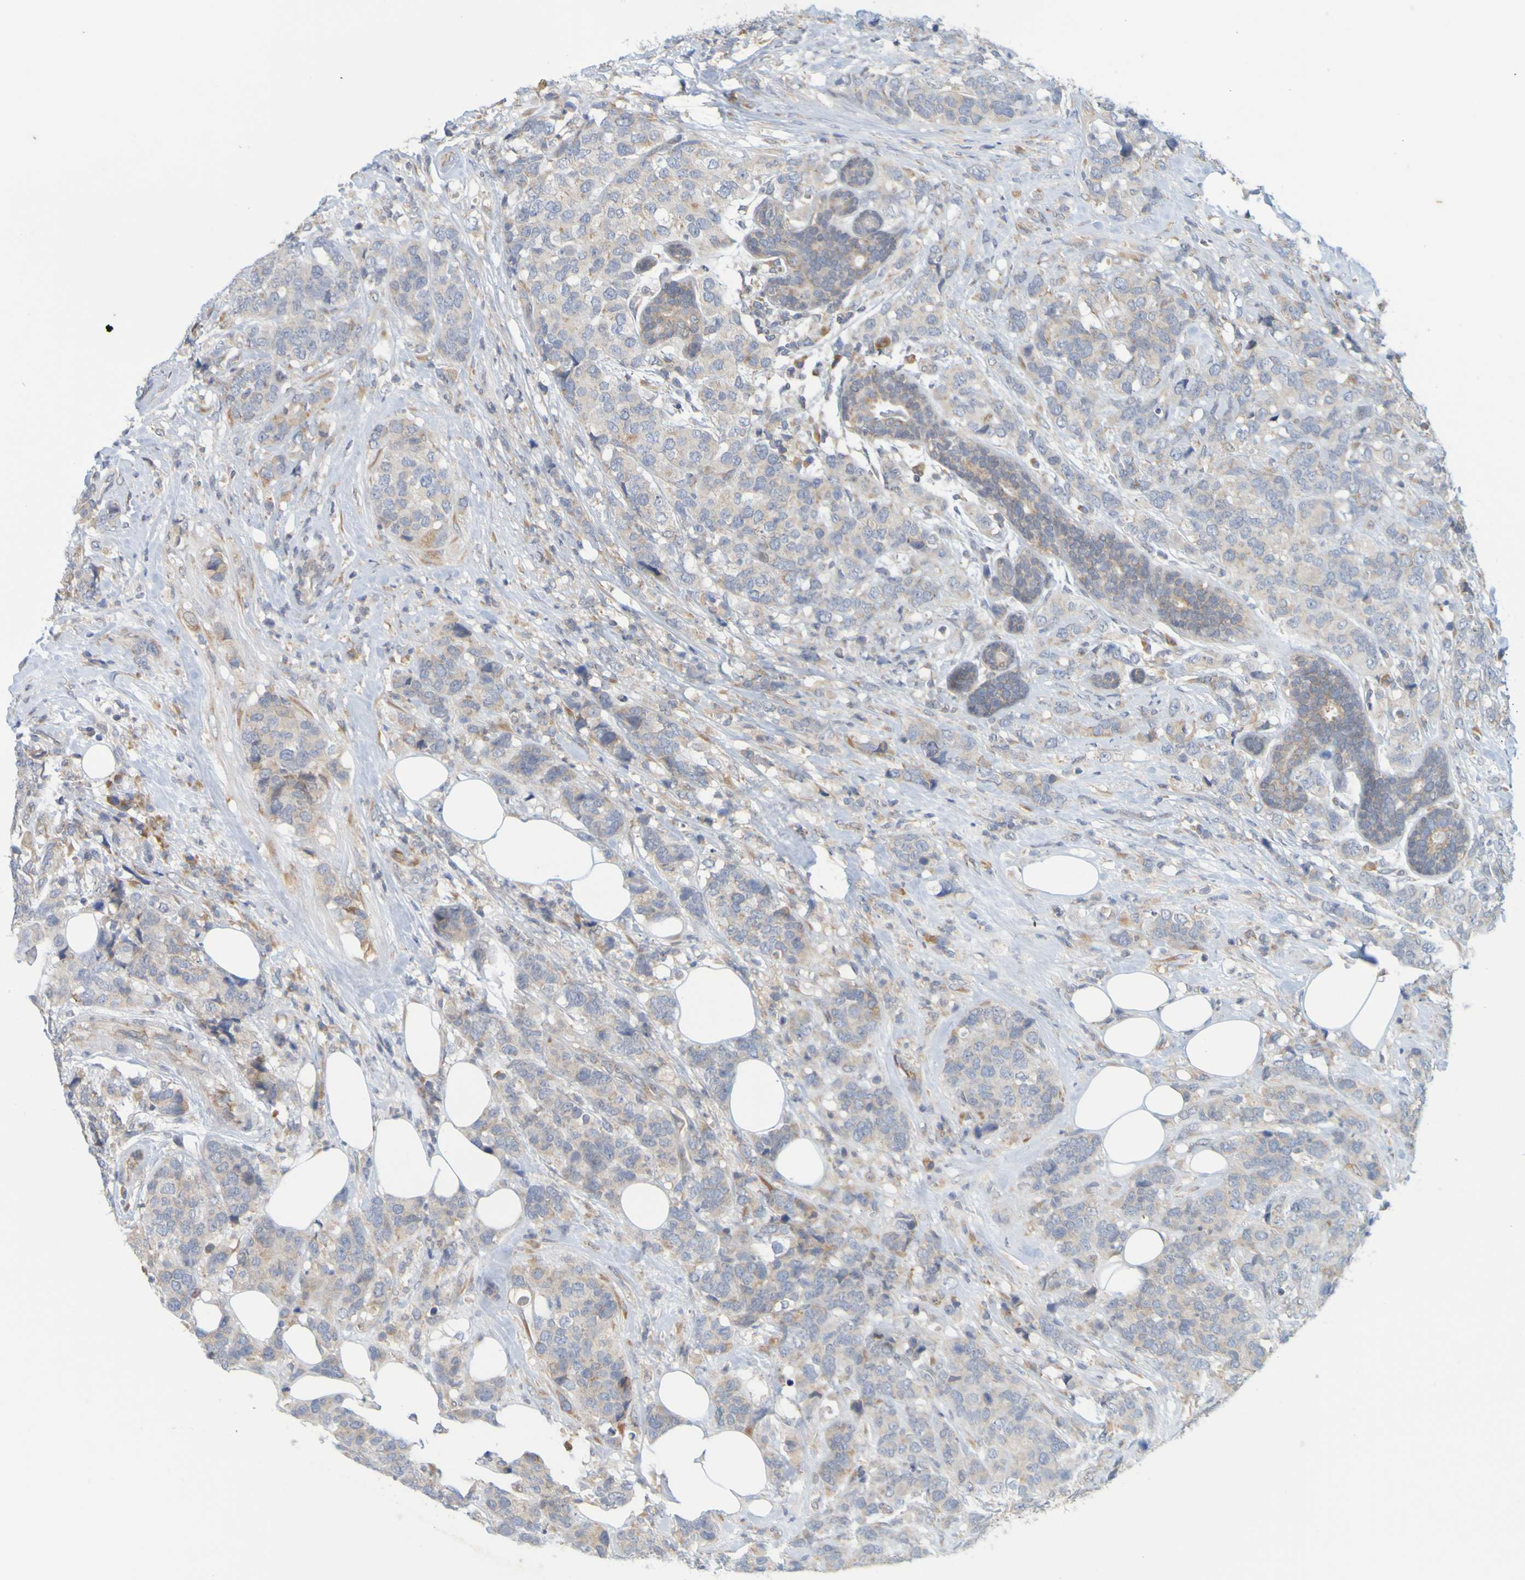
{"staining": {"intensity": "moderate", "quantity": "25%-75%", "location": "cytoplasmic/membranous"}, "tissue": "breast cancer", "cell_type": "Tumor cells", "image_type": "cancer", "snomed": [{"axis": "morphology", "description": "Lobular carcinoma"}, {"axis": "topography", "description": "Breast"}], "caption": "Moderate cytoplasmic/membranous protein positivity is appreciated in about 25%-75% of tumor cells in lobular carcinoma (breast). (brown staining indicates protein expression, while blue staining denotes nuclei).", "gene": "MOGS", "patient": {"sex": "female", "age": 59}}